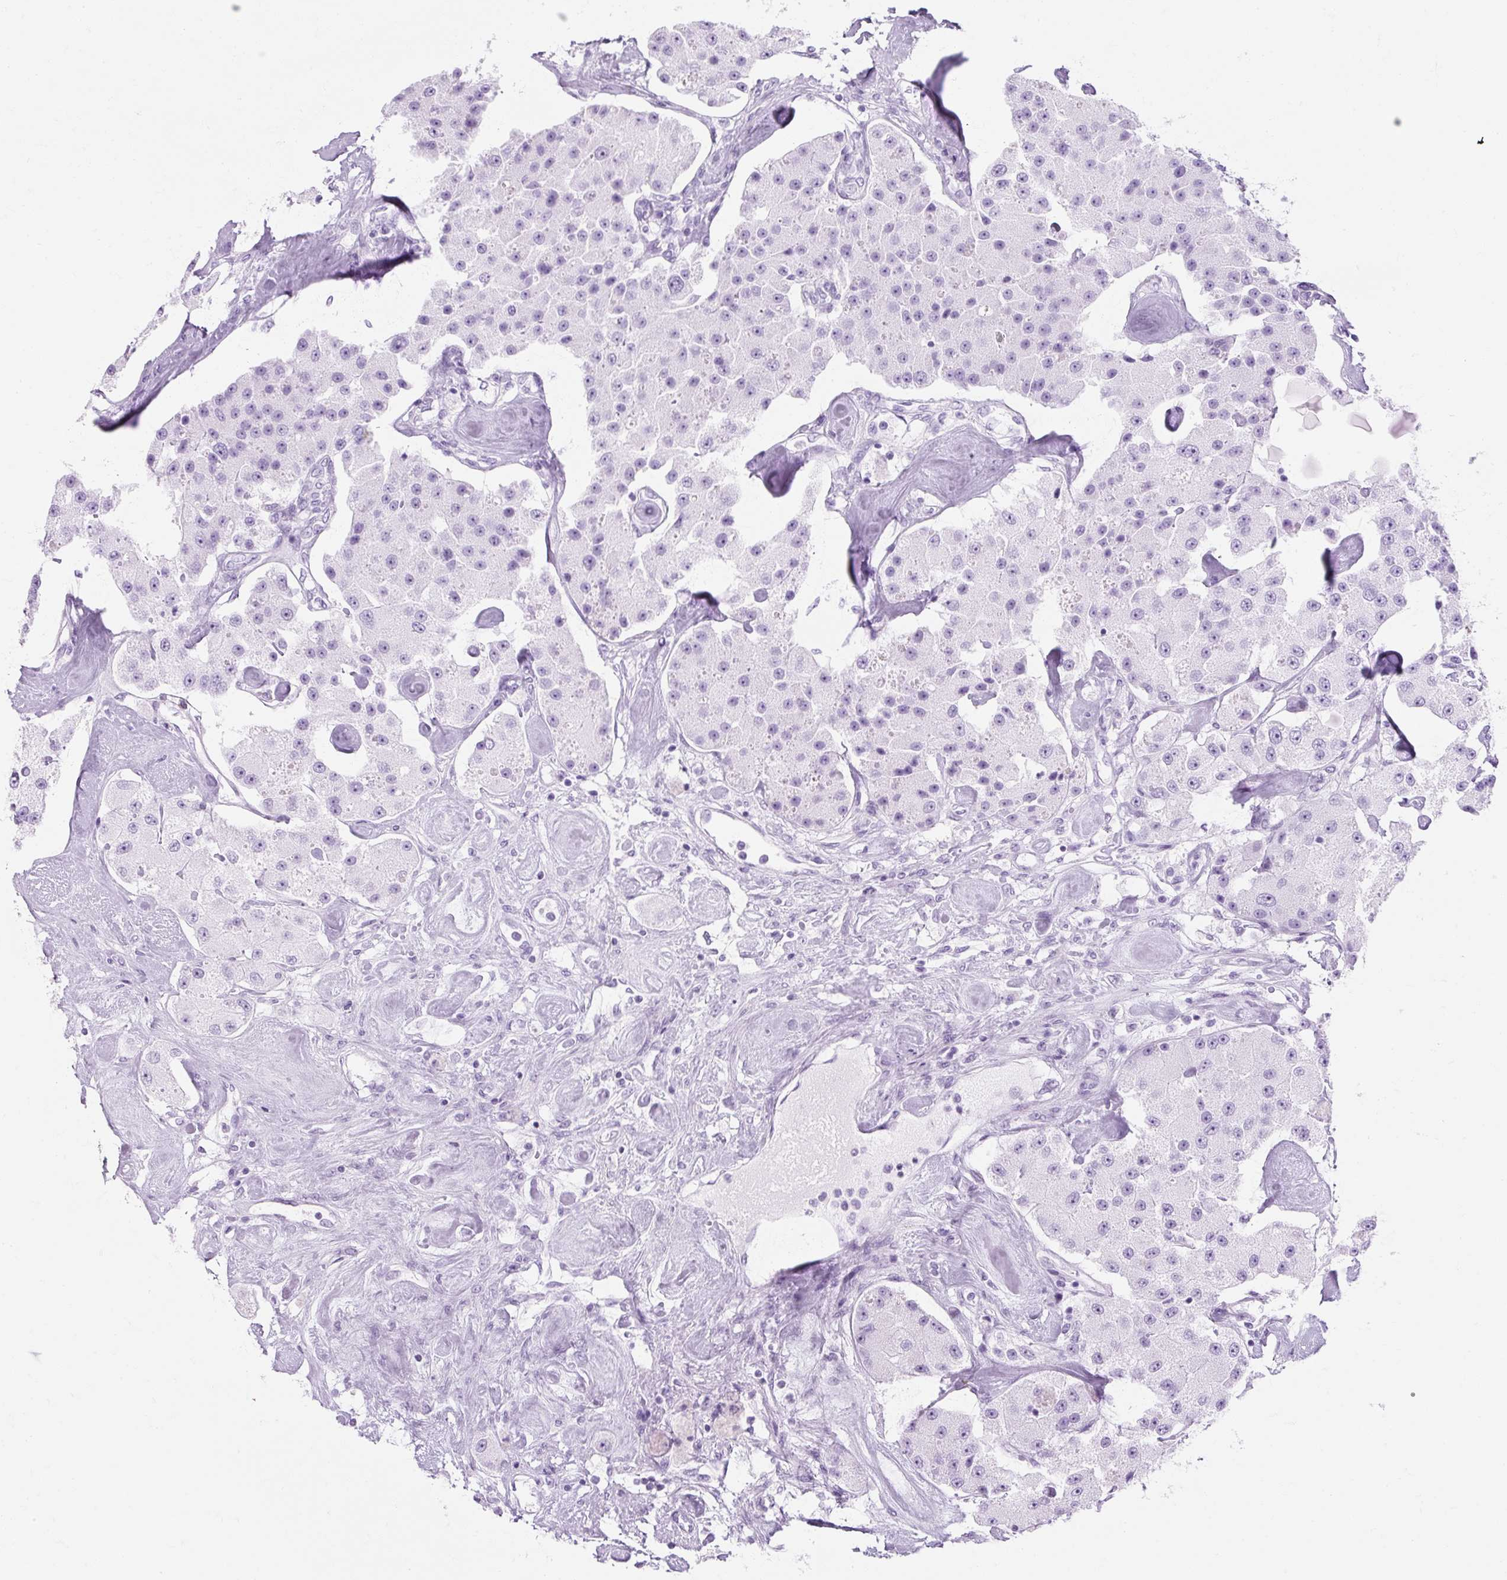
{"staining": {"intensity": "negative", "quantity": "none", "location": "none"}, "tissue": "carcinoid", "cell_type": "Tumor cells", "image_type": "cancer", "snomed": [{"axis": "morphology", "description": "Carcinoid, malignant, NOS"}, {"axis": "topography", "description": "Pancreas"}], "caption": "Immunohistochemistry (IHC) image of neoplastic tissue: human carcinoid stained with DAB shows no significant protein expression in tumor cells.", "gene": "TIGD2", "patient": {"sex": "male", "age": 41}}